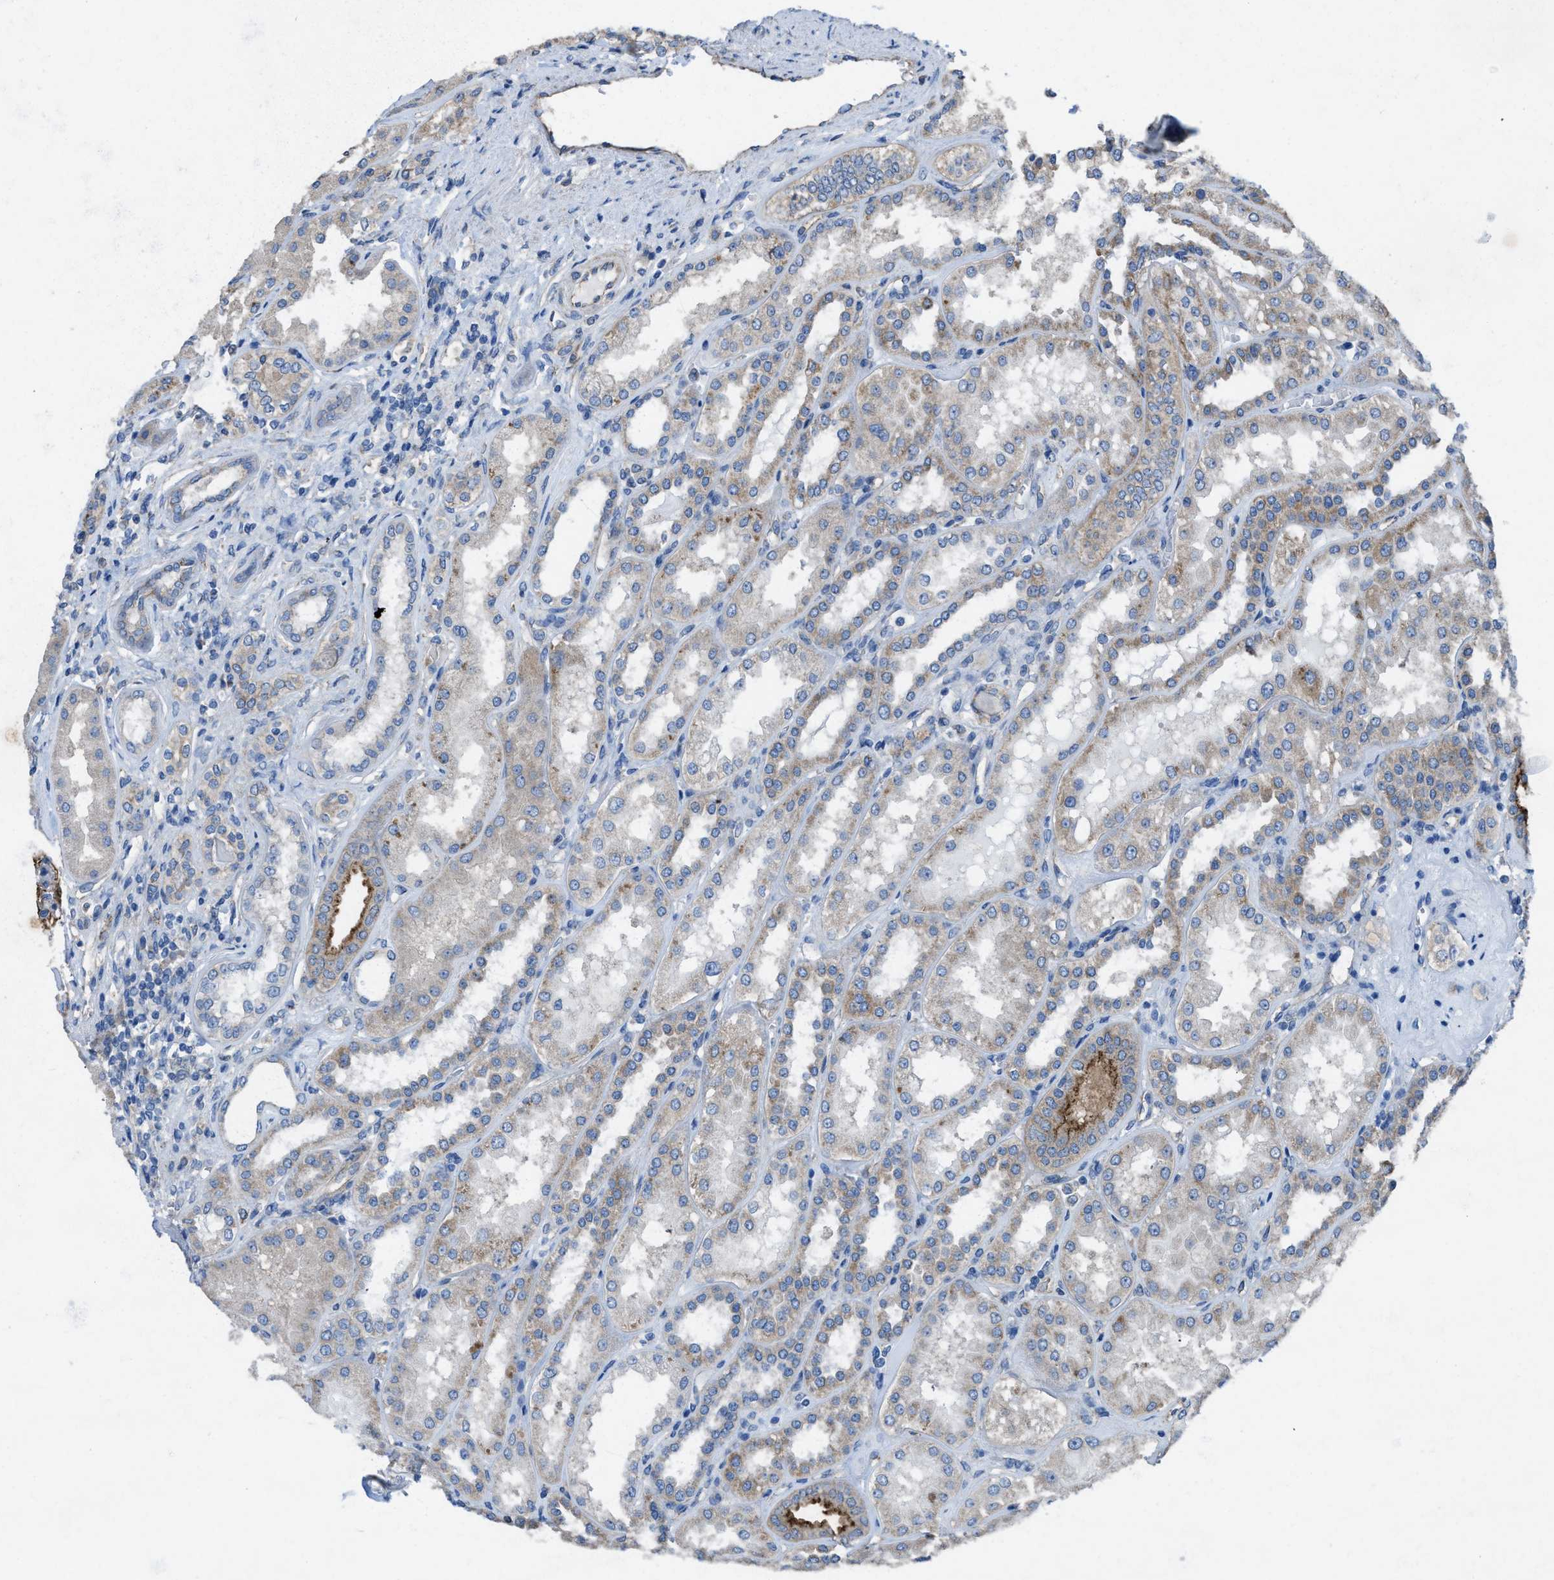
{"staining": {"intensity": "moderate", "quantity": "25%-75%", "location": "cytoplasmic/membranous"}, "tissue": "kidney", "cell_type": "Cells in glomeruli", "image_type": "normal", "snomed": [{"axis": "morphology", "description": "Normal tissue, NOS"}, {"axis": "topography", "description": "Kidney"}], "caption": "A brown stain highlights moderate cytoplasmic/membranous staining of a protein in cells in glomeruli of benign human kidney.", "gene": "DOLPP1", "patient": {"sex": "female", "age": 56}}